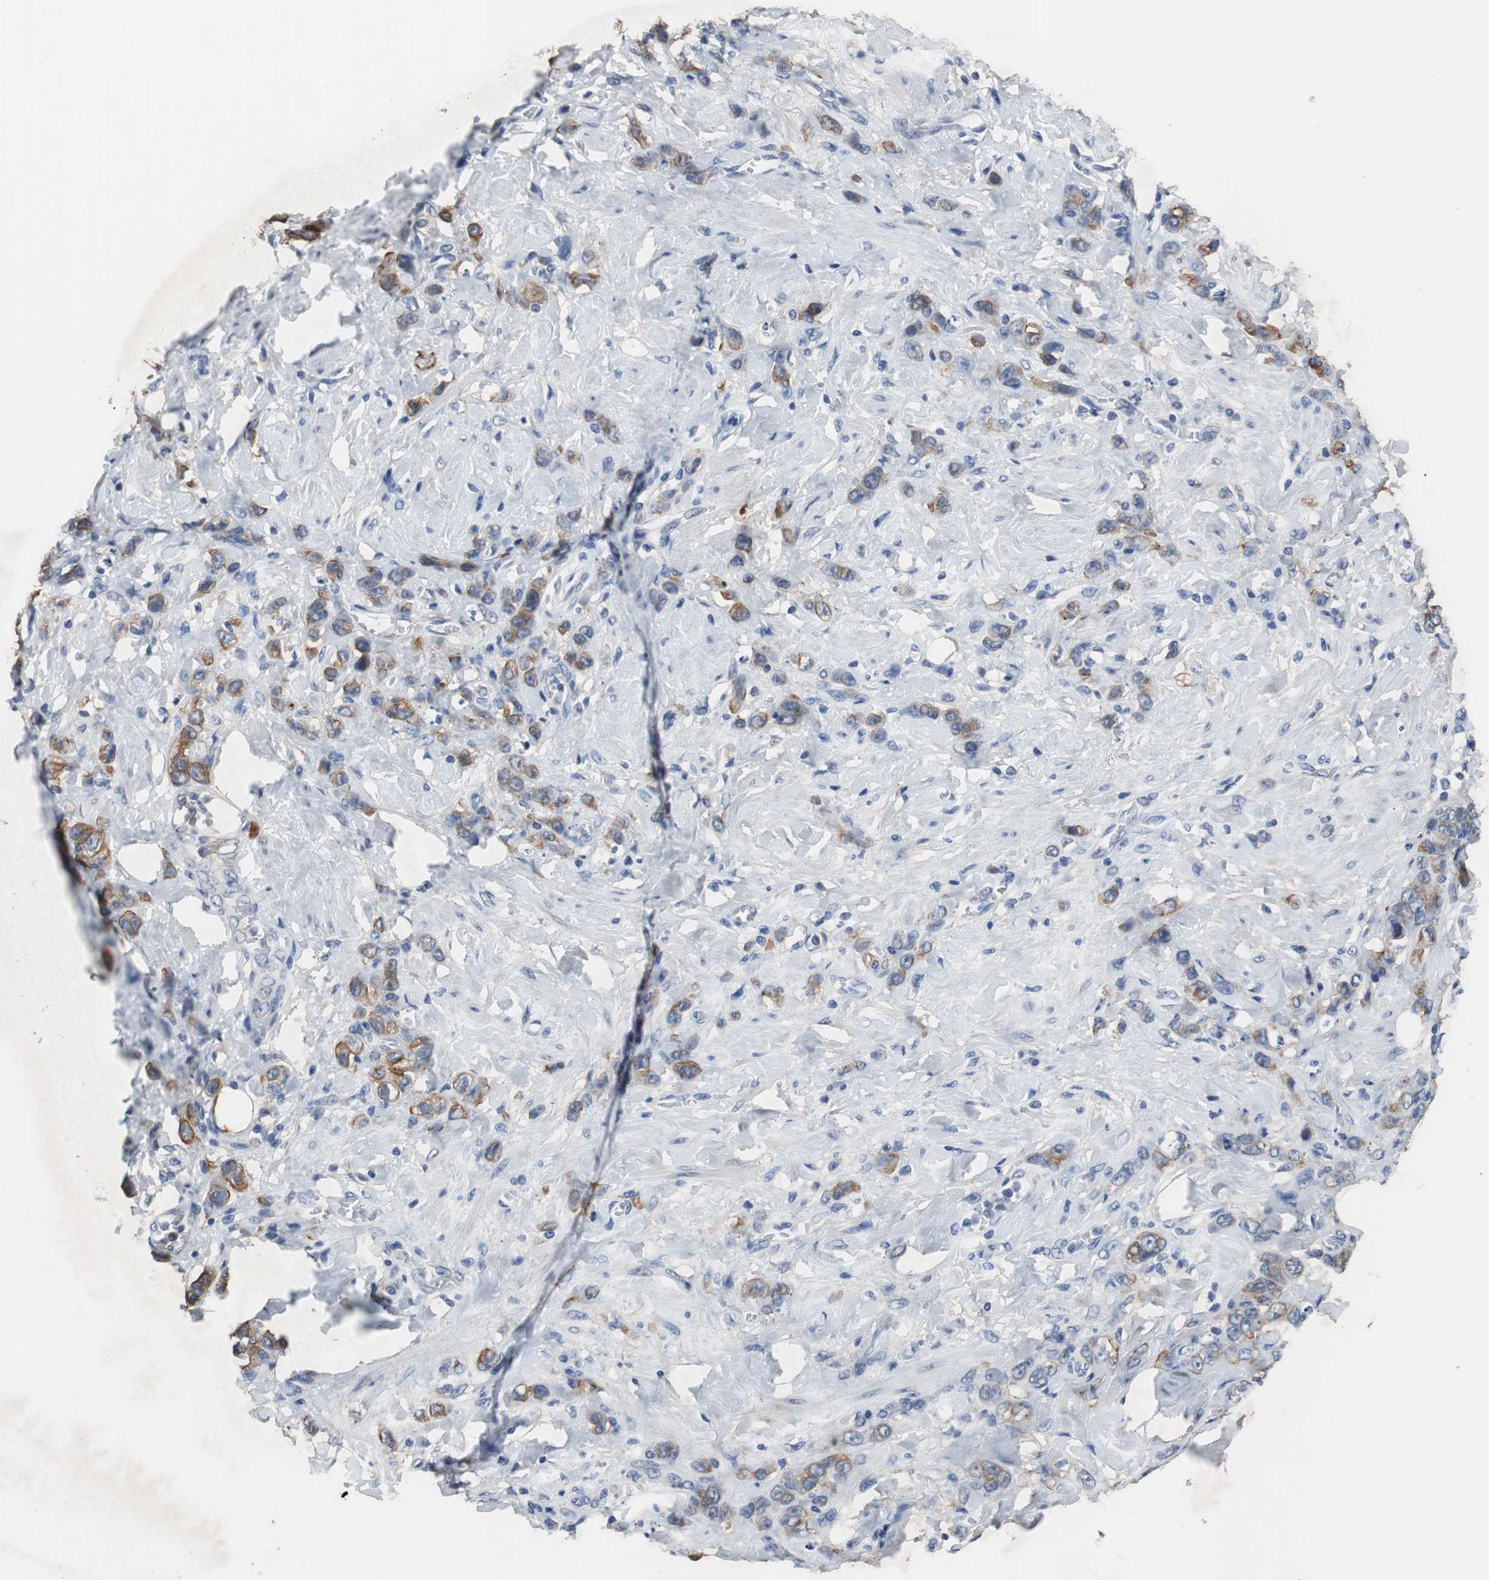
{"staining": {"intensity": "strong", "quantity": "25%-75%", "location": "cytoplasmic/membranous"}, "tissue": "stomach cancer", "cell_type": "Tumor cells", "image_type": "cancer", "snomed": [{"axis": "morphology", "description": "Adenocarcinoma, NOS"}, {"axis": "topography", "description": "Stomach"}], "caption": "A high amount of strong cytoplasmic/membranous expression is seen in about 25%-75% of tumor cells in stomach cancer tissue.", "gene": "USP10", "patient": {"sex": "male", "age": 82}}